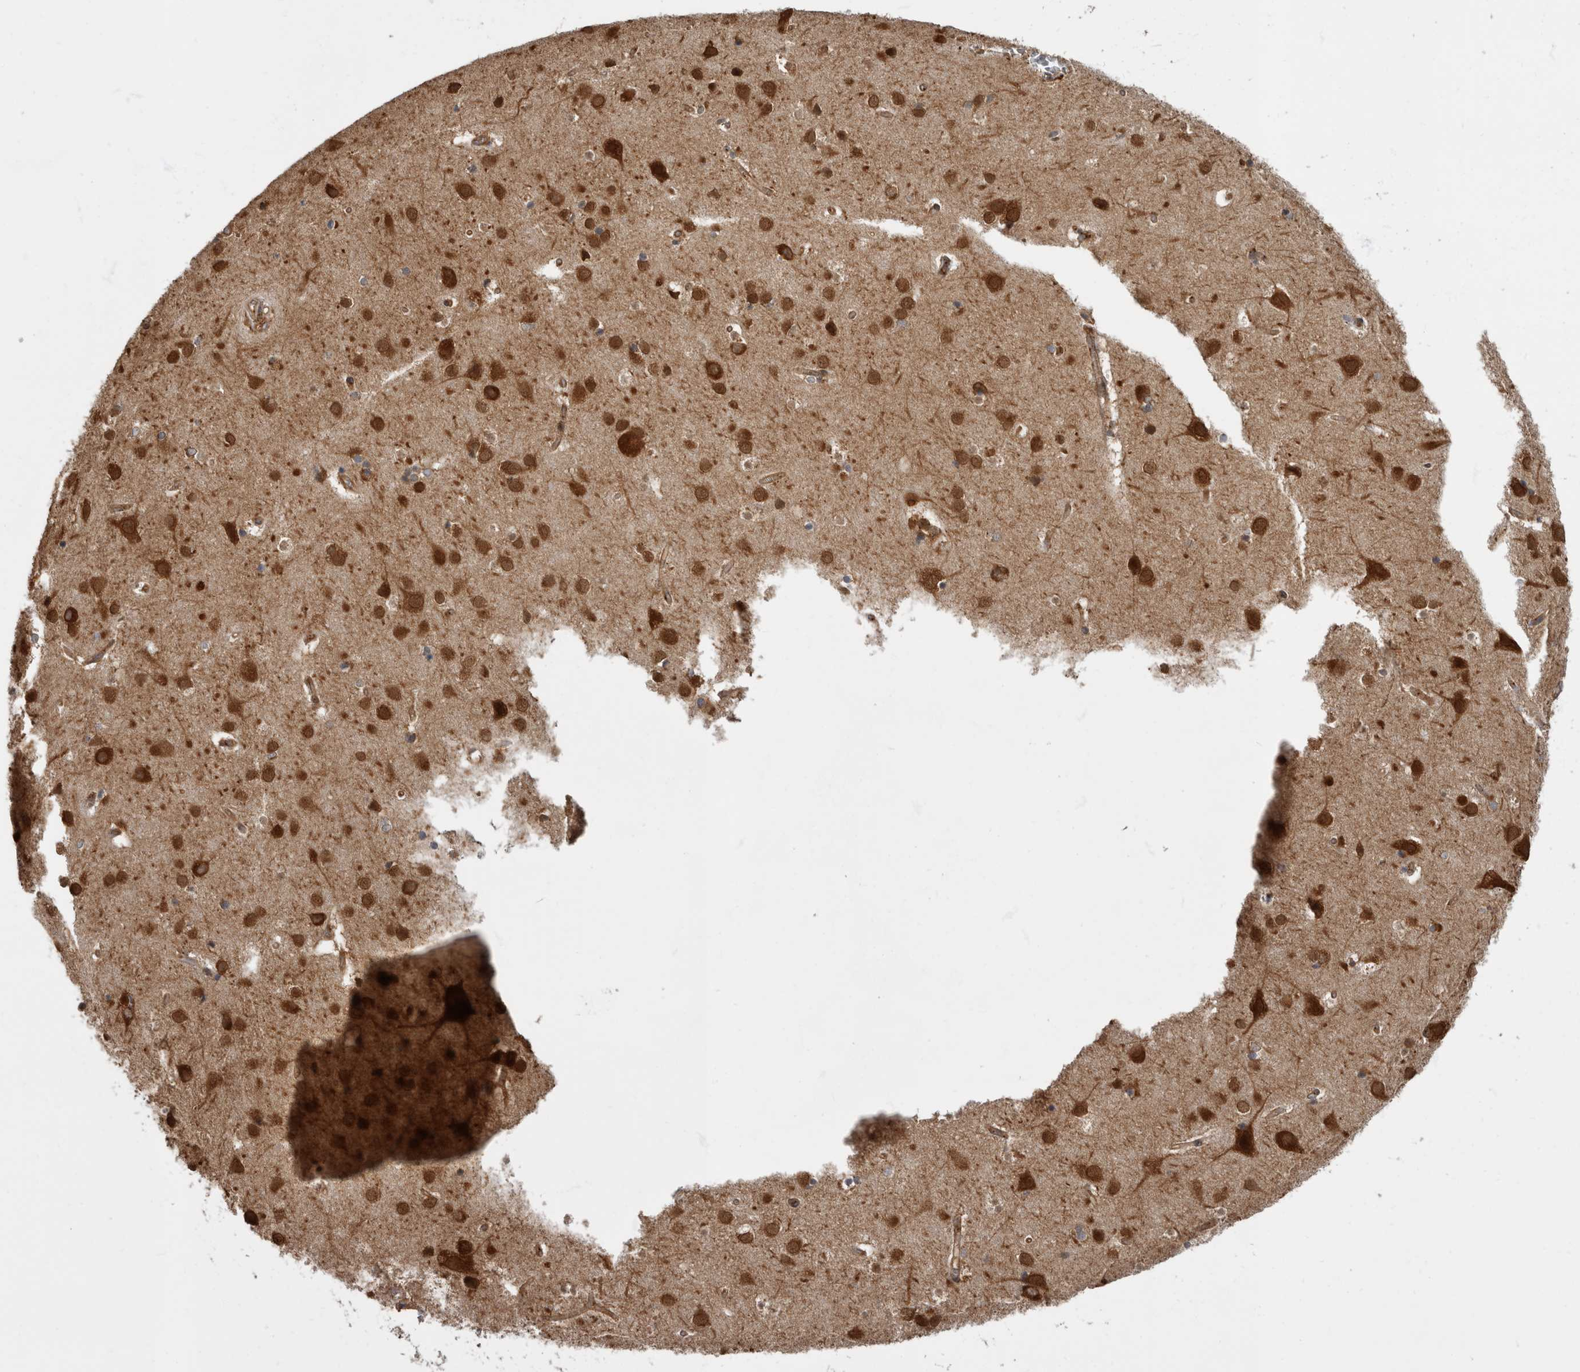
{"staining": {"intensity": "moderate", "quantity": ">75%", "location": "cytoplasmic/membranous"}, "tissue": "cerebral cortex", "cell_type": "Endothelial cells", "image_type": "normal", "snomed": [{"axis": "morphology", "description": "Normal tissue, NOS"}, {"axis": "topography", "description": "Cerebral cortex"}], "caption": "The histopathology image reveals staining of unremarkable cerebral cortex, revealing moderate cytoplasmic/membranous protein staining (brown color) within endothelial cells.", "gene": "HOOK3", "patient": {"sex": "male", "age": 54}}